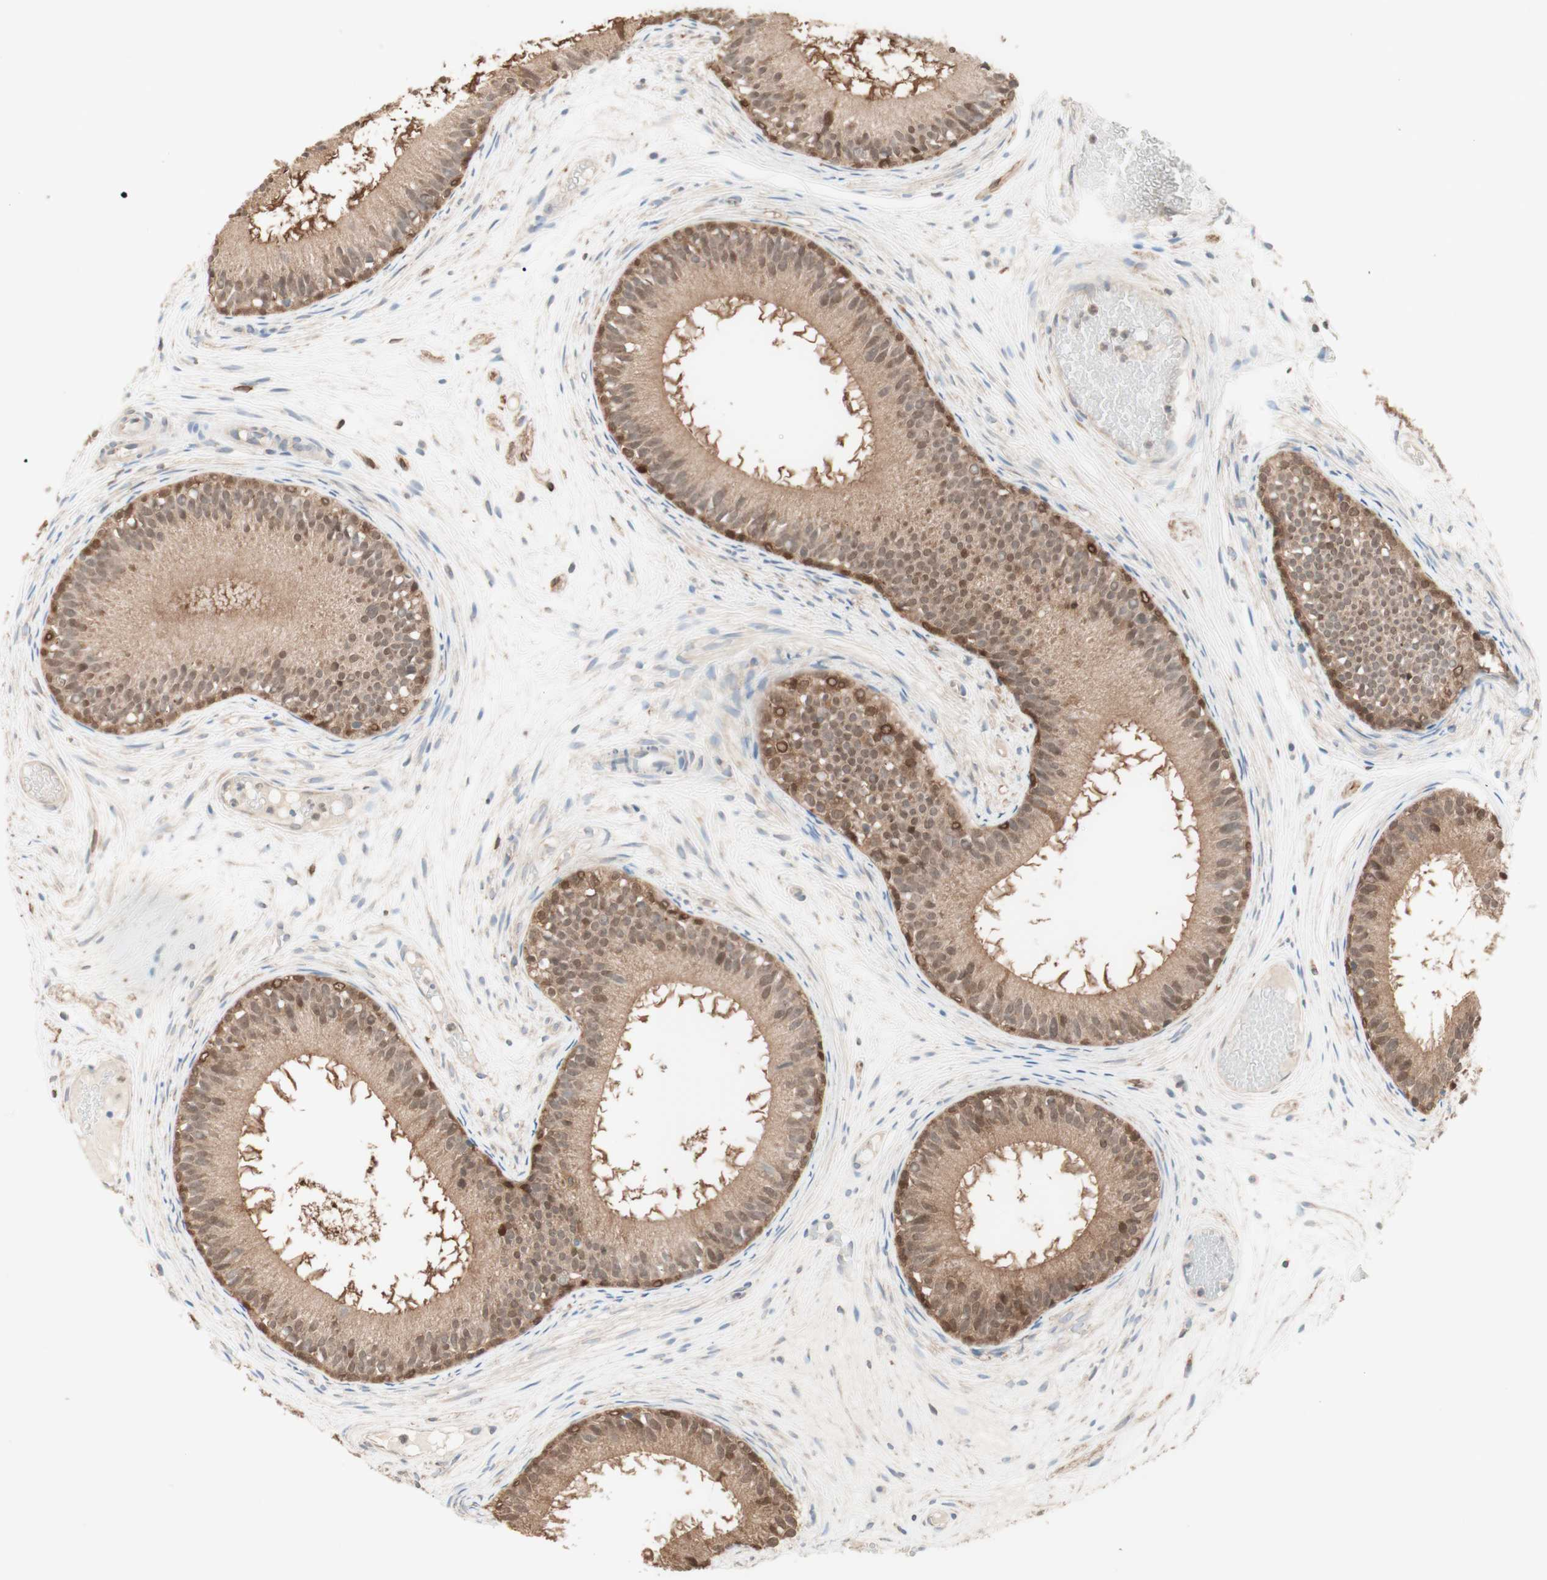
{"staining": {"intensity": "moderate", "quantity": ">75%", "location": "cytoplasmic/membranous,nuclear"}, "tissue": "epididymis", "cell_type": "Glandular cells", "image_type": "normal", "snomed": [{"axis": "morphology", "description": "Normal tissue, NOS"}, {"axis": "morphology", "description": "Atrophy, NOS"}, {"axis": "topography", "description": "Testis"}, {"axis": "topography", "description": "Epididymis"}], "caption": "Epididymis stained with a brown dye demonstrates moderate cytoplasmic/membranous,nuclear positive positivity in about >75% of glandular cells.", "gene": "COMT", "patient": {"sex": "male", "age": 18}}